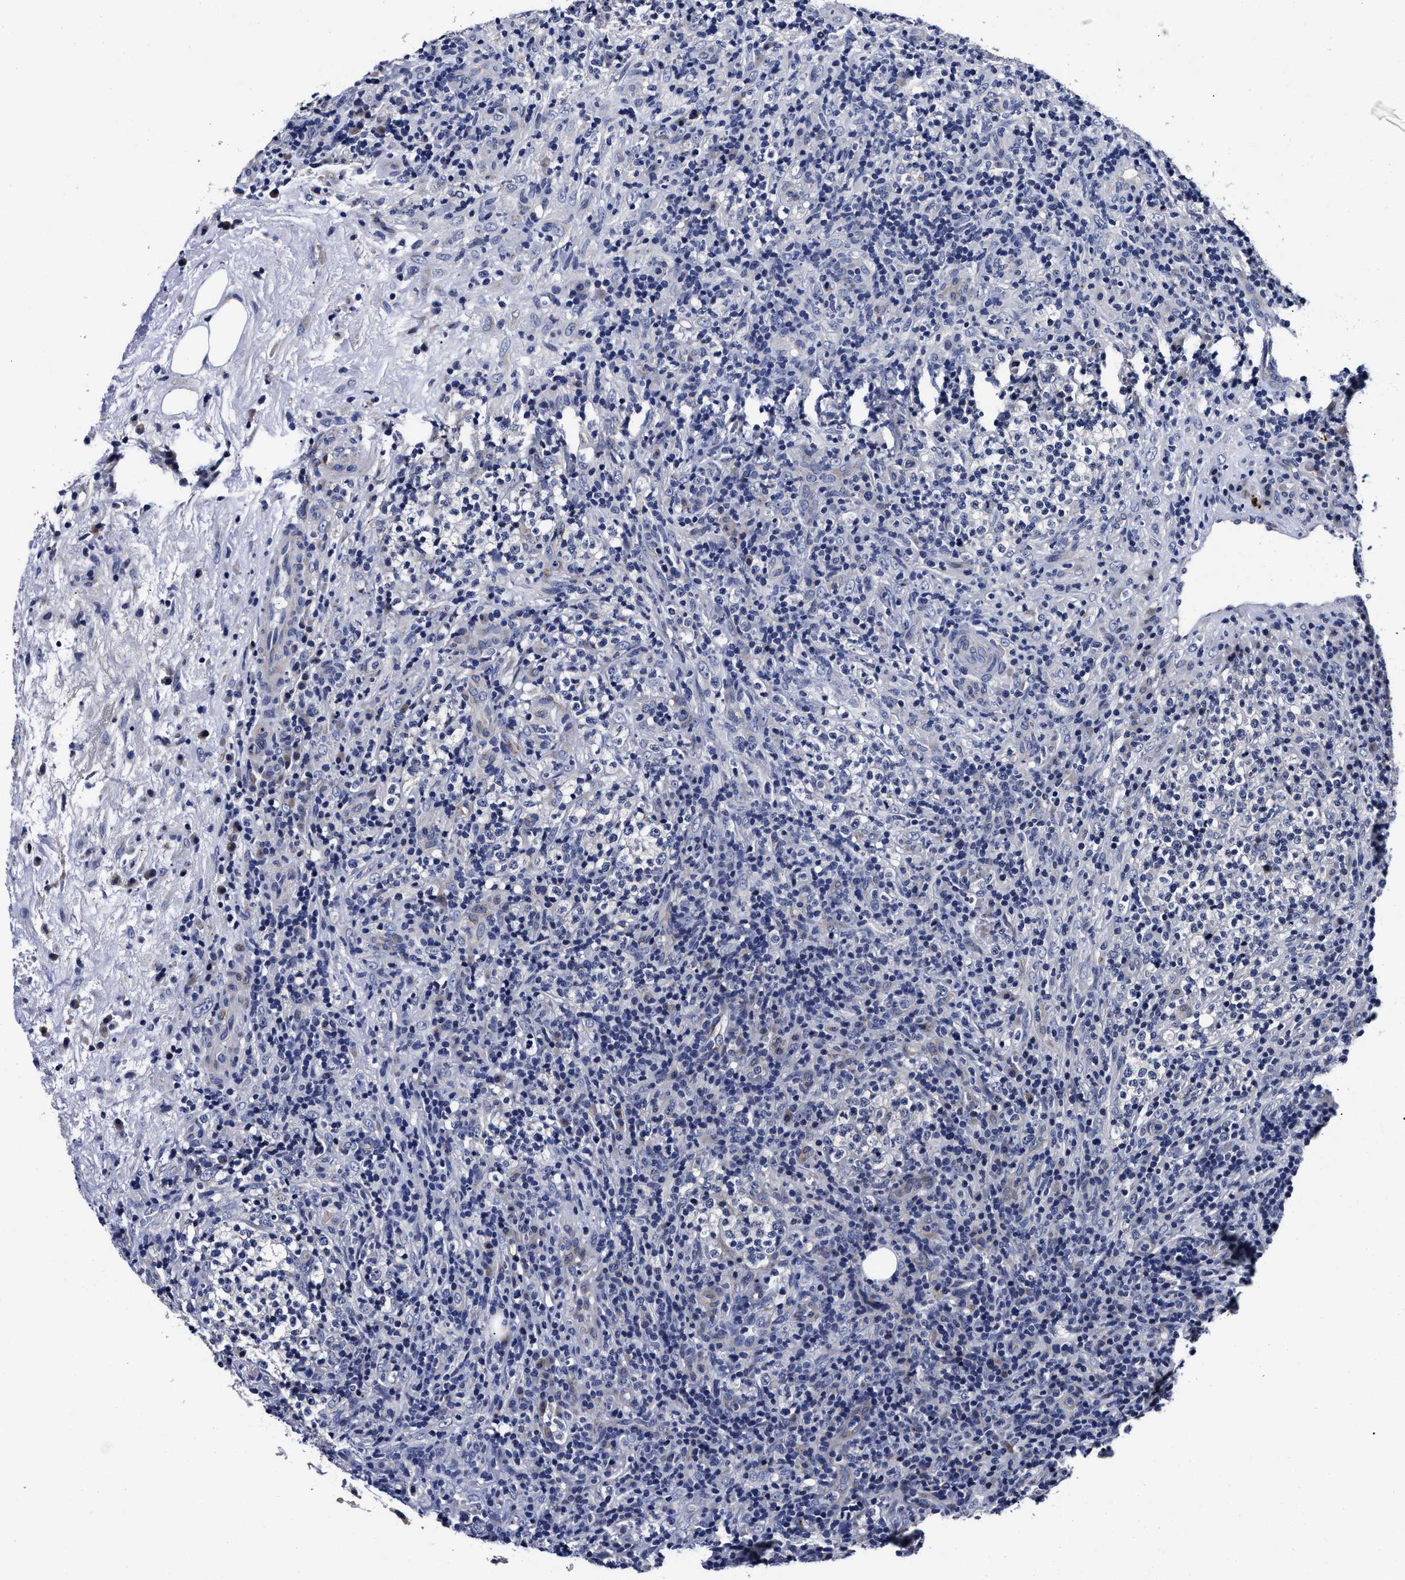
{"staining": {"intensity": "negative", "quantity": "none", "location": "none"}, "tissue": "lymphoma", "cell_type": "Tumor cells", "image_type": "cancer", "snomed": [{"axis": "morphology", "description": "Malignant lymphoma, non-Hodgkin's type, High grade"}, {"axis": "topography", "description": "Lymph node"}], "caption": "Image shows no significant protein staining in tumor cells of malignant lymphoma, non-Hodgkin's type (high-grade).", "gene": "OLFML2A", "patient": {"sex": "female", "age": 76}}